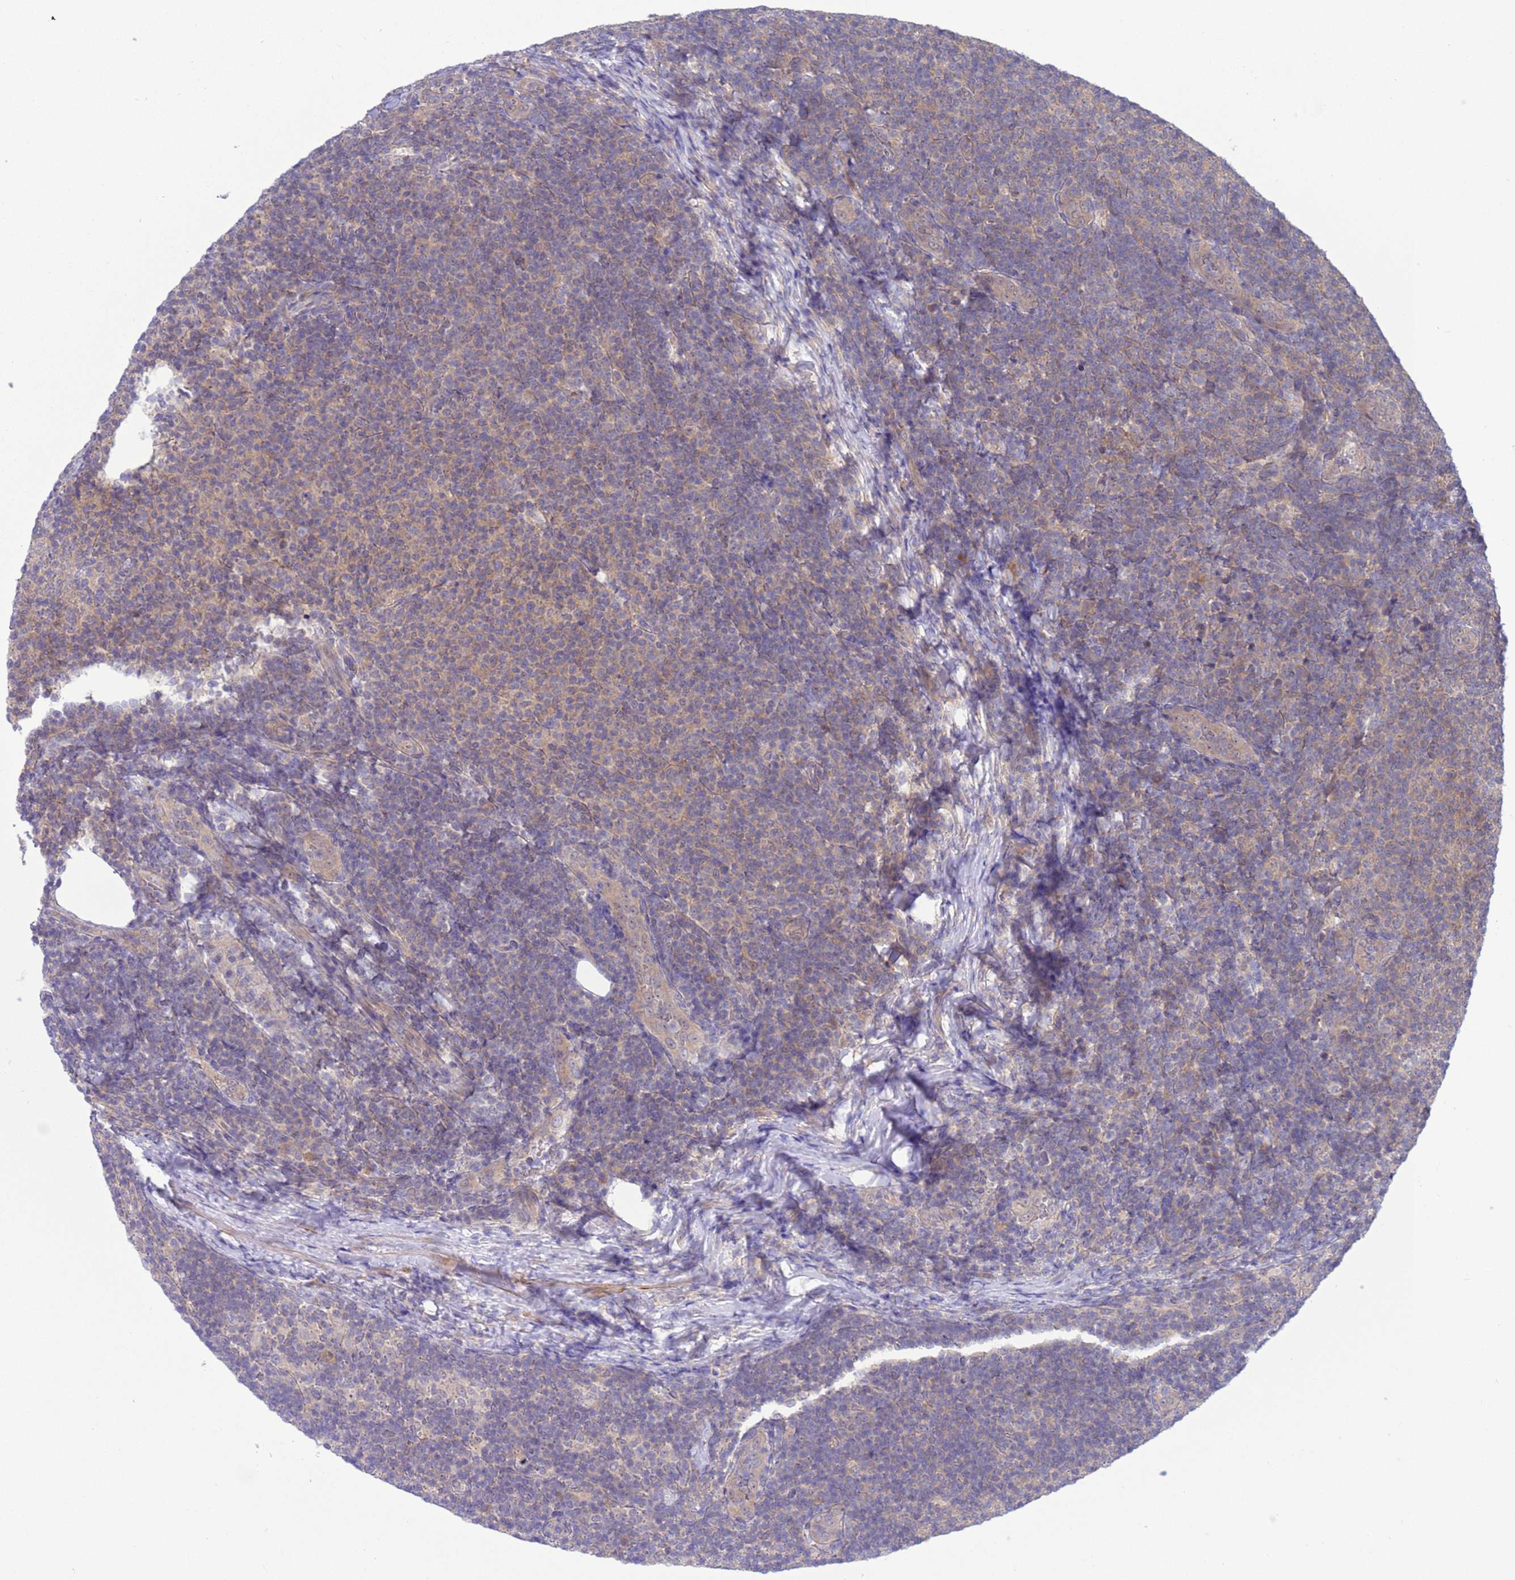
{"staining": {"intensity": "weak", "quantity": "25%-75%", "location": "cytoplasmic/membranous"}, "tissue": "lymphoma", "cell_type": "Tumor cells", "image_type": "cancer", "snomed": [{"axis": "morphology", "description": "Malignant lymphoma, non-Hodgkin's type, Low grade"}, {"axis": "topography", "description": "Lymph node"}], "caption": "DAB immunohistochemical staining of human lymphoma reveals weak cytoplasmic/membranous protein expression in about 25%-75% of tumor cells.", "gene": "ZNF461", "patient": {"sex": "male", "age": 66}}